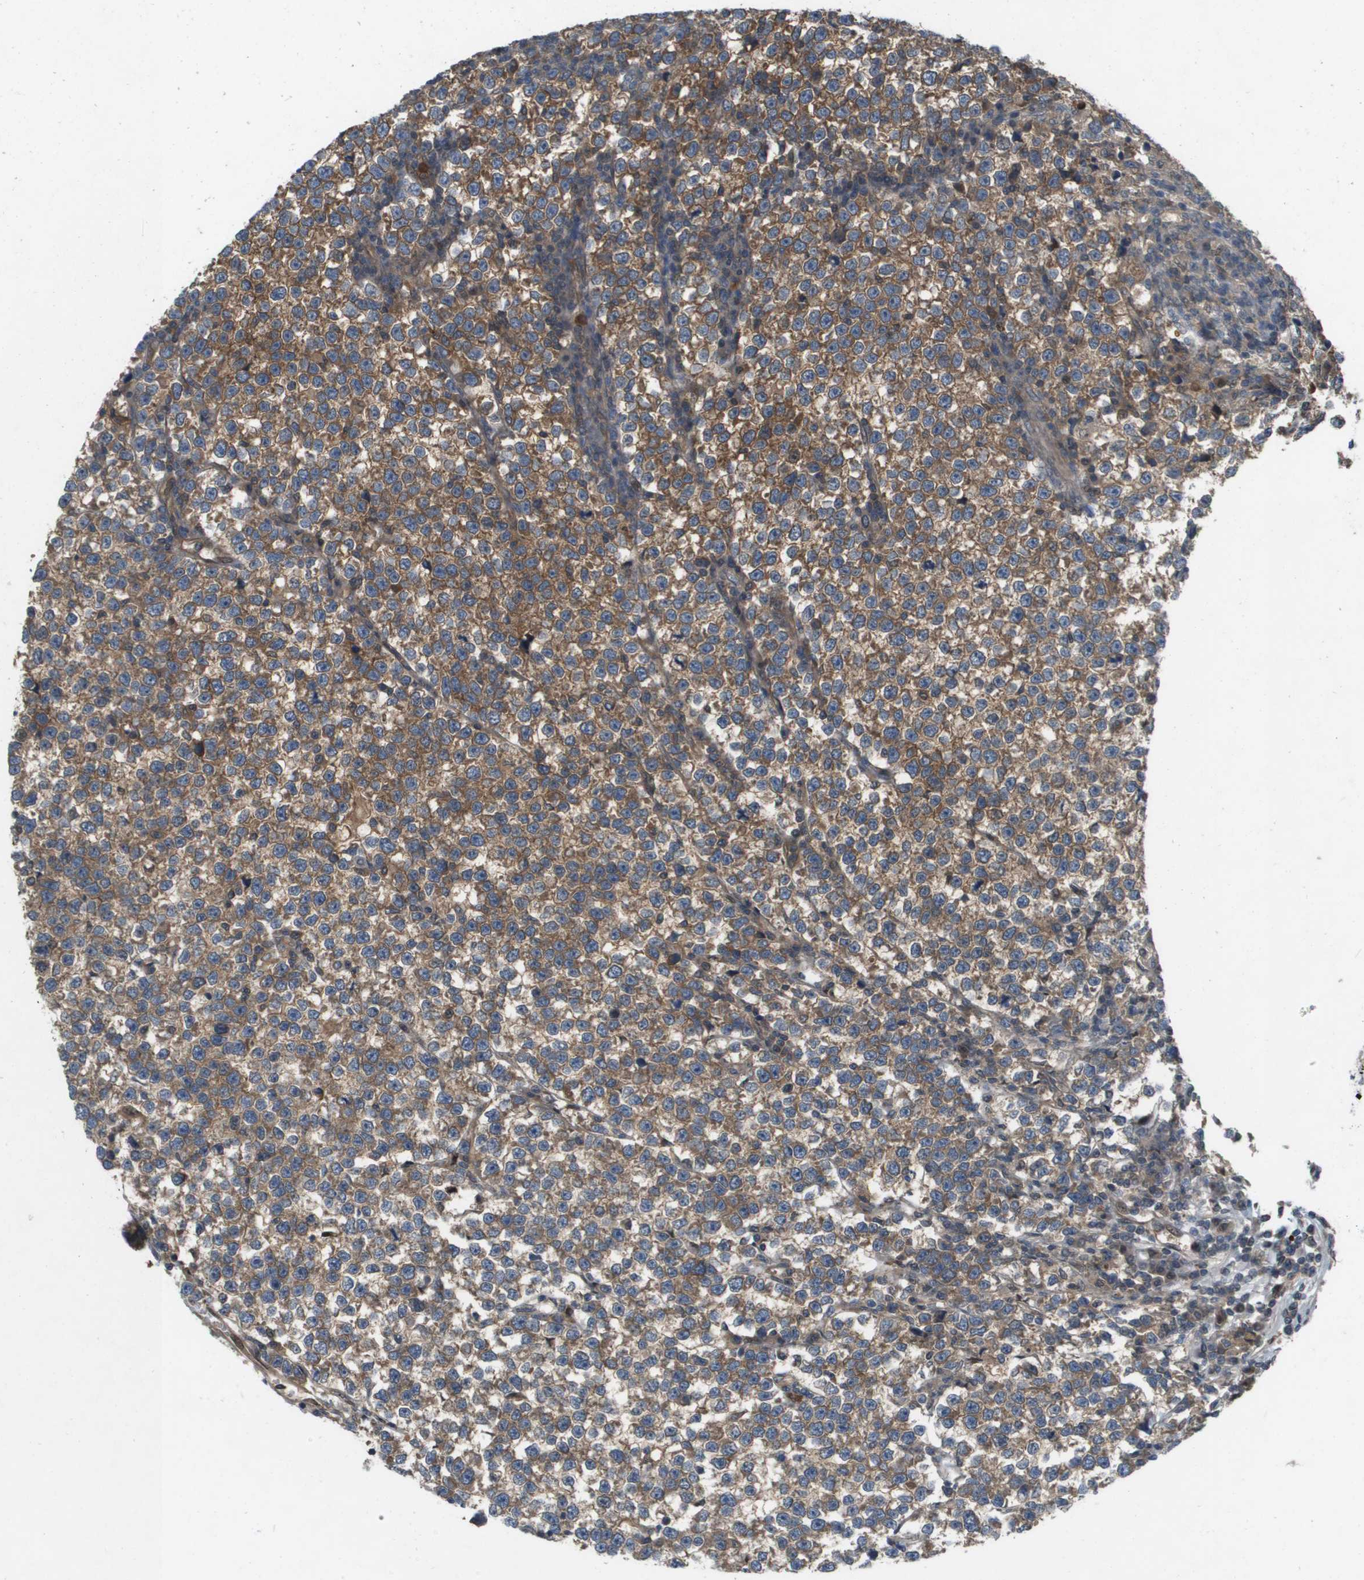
{"staining": {"intensity": "moderate", "quantity": ">75%", "location": "cytoplasmic/membranous"}, "tissue": "testis cancer", "cell_type": "Tumor cells", "image_type": "cancer", "snomed": [{"axis": "morphology", "description": "Normal tissue, NOS"}, {"axis": "morphology", "description": "Seminoma, NOS"}, {"axis": "topography", "description": "Testis"}], "caption": "Human testis cancer (seminoma) stained for a protein (brown) shows moderate cytoplasmic/membranous positive positivity in about >75% of tumor cells.", "gene": "PALD1", "patient": {"sex": "male", "age": 43}}